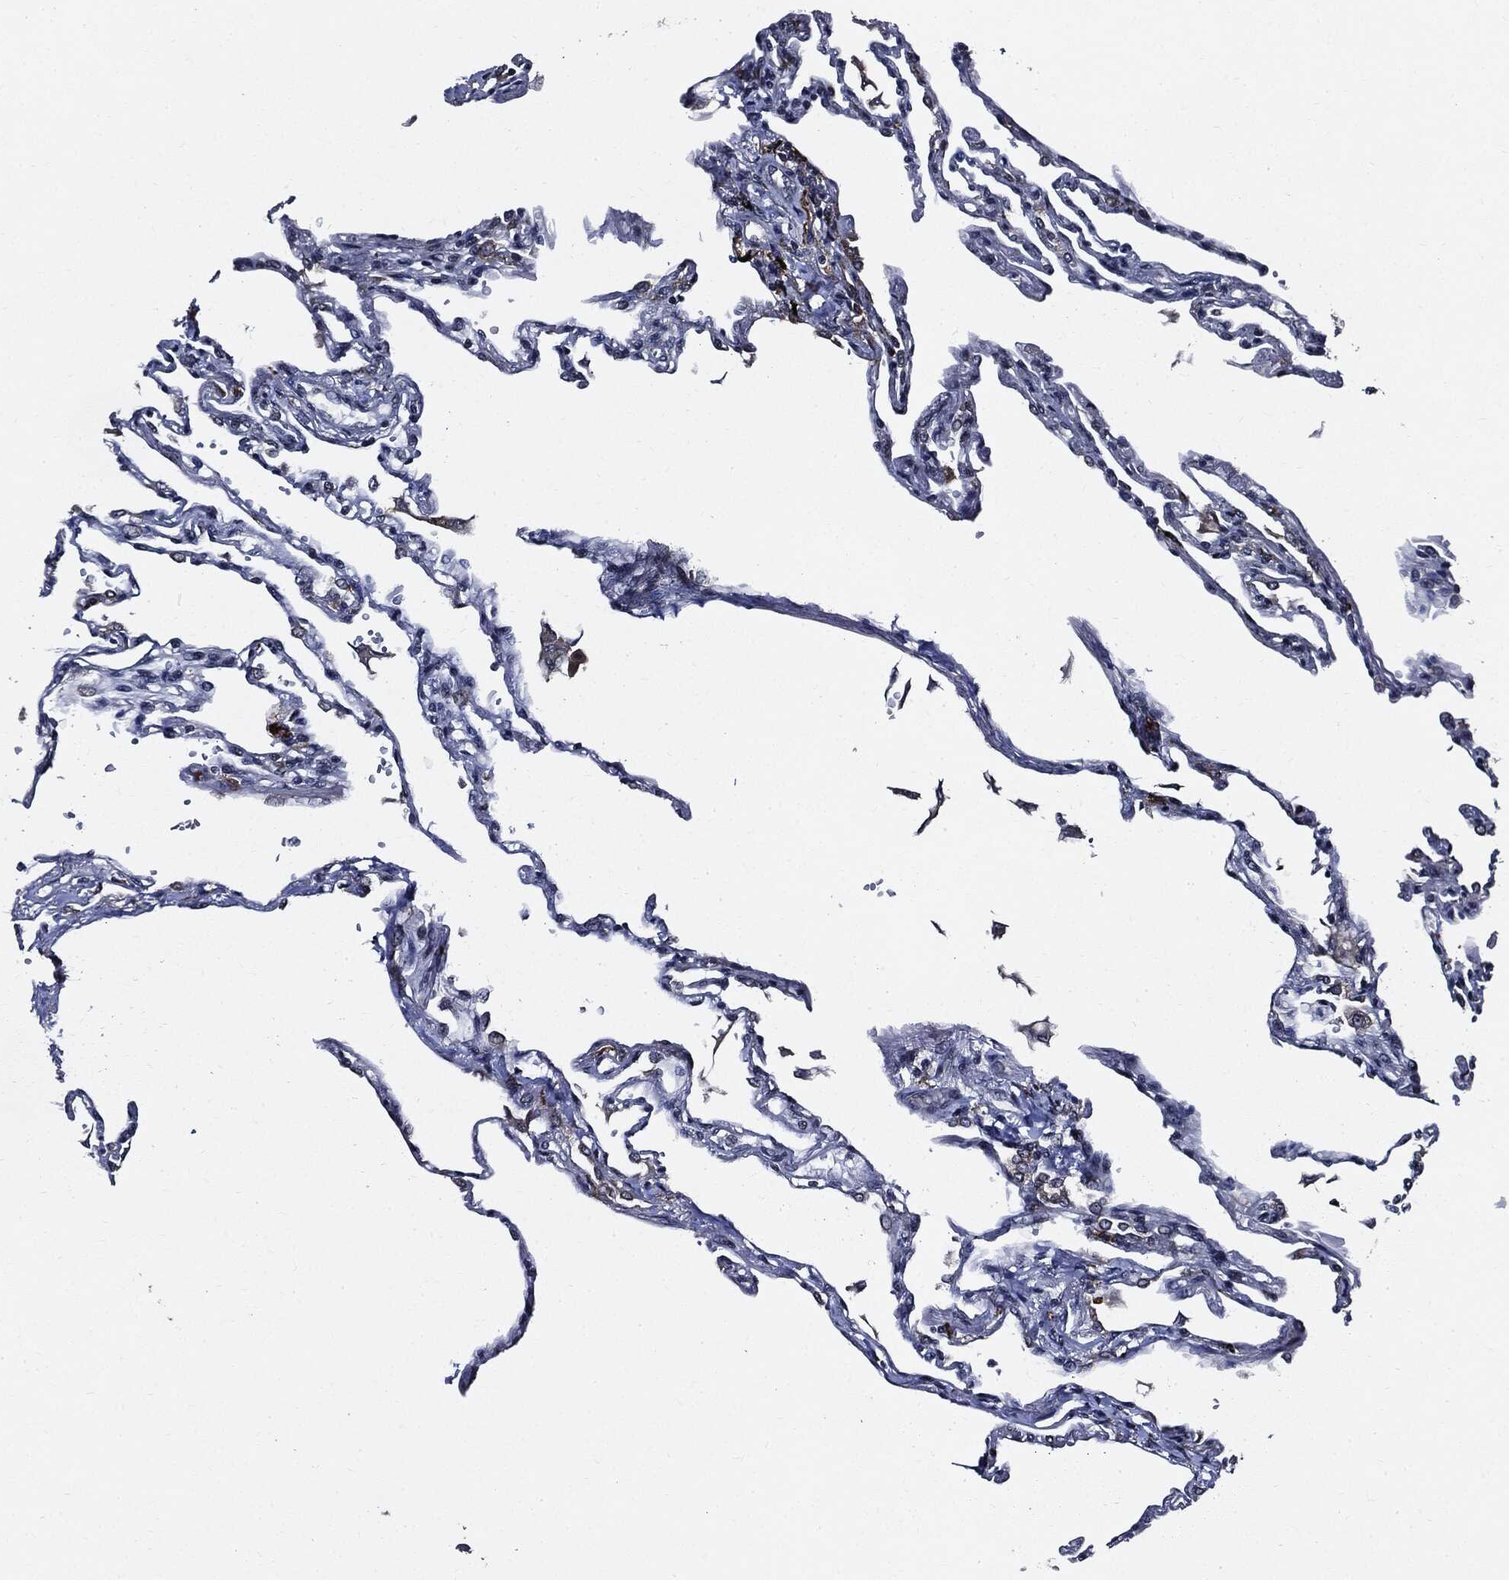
{"staining": {"intensity": "moderate", "quantity": "<25%", "location": "nuclear"}, "tissue": "lung", "cell_type": "Alveolar cells", "image_type": "normal", "snomed": [{"axis": "morphology", "description": "Normal tissue, NOS"}, {"axis": "topography", "description": "Lung"}], "caption": "Human lung stained with a brown dye shows moderate nuclear positive staining in approximately <25% of alveolar cells.", "gene": "SUGT1", "patient": {"sex": "male", "age": 78}}